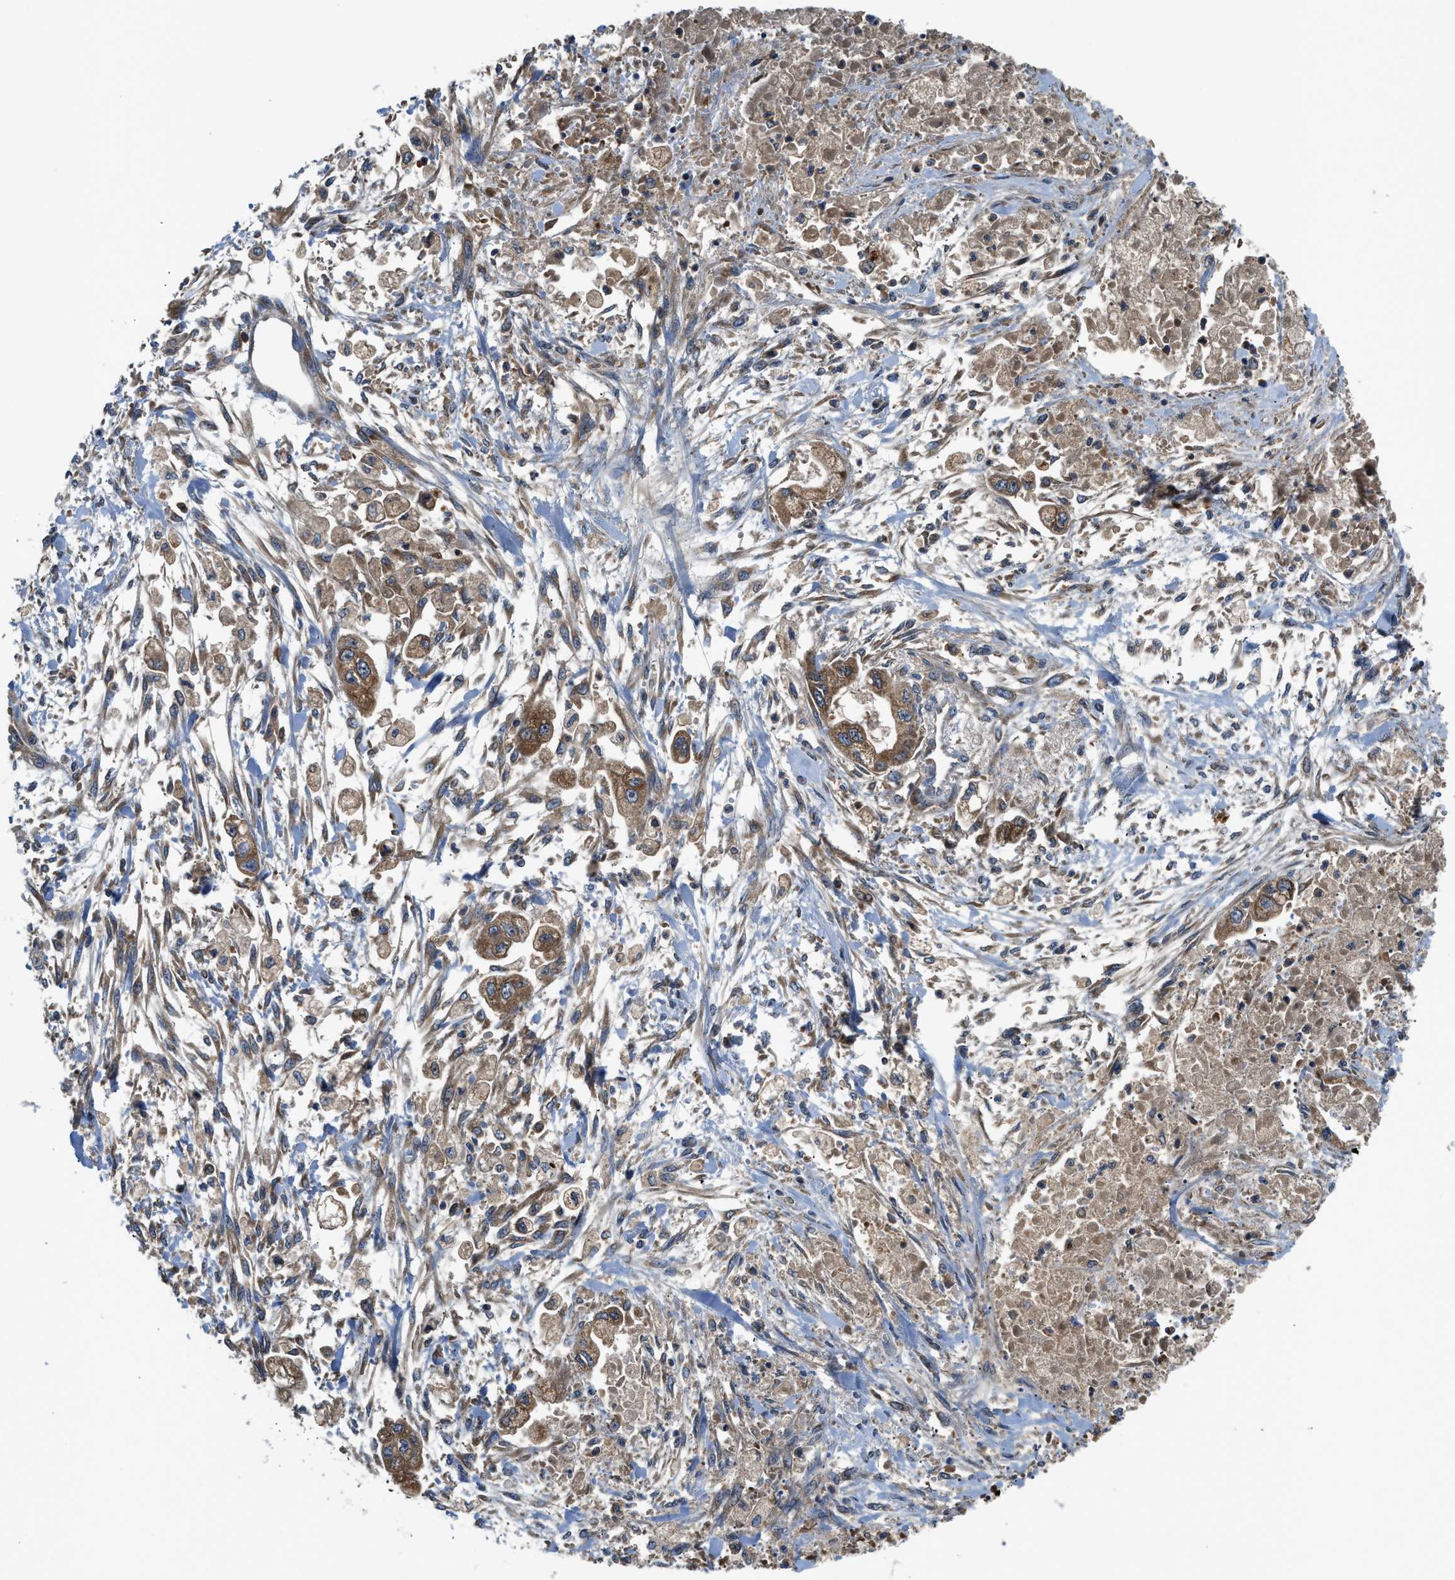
{"staining": {"intensity": "strong", "quantity": ">75%", "location": "cytoplasmic/membranous"}, "tissue": "stomach cancer", "cell_type": "Tumor cells", "image_type": "cancer", "snomed": [{"axis": "morphology", "description": "Normal tissue, NOS"}, {"axis": "morphology", "description": "Adenocarcinoma, NOS"}, {"axis": "topography", "description": "Stomach"}], "caption": "This histopathology image reveals IHC staining of adenocarcinoma (stomach), with high strong cytoplasmic/membranous positivity in about >75% of tumor cells.", "gene": "PAFAH2", "patient": {"sex": "male", "age": 62}}